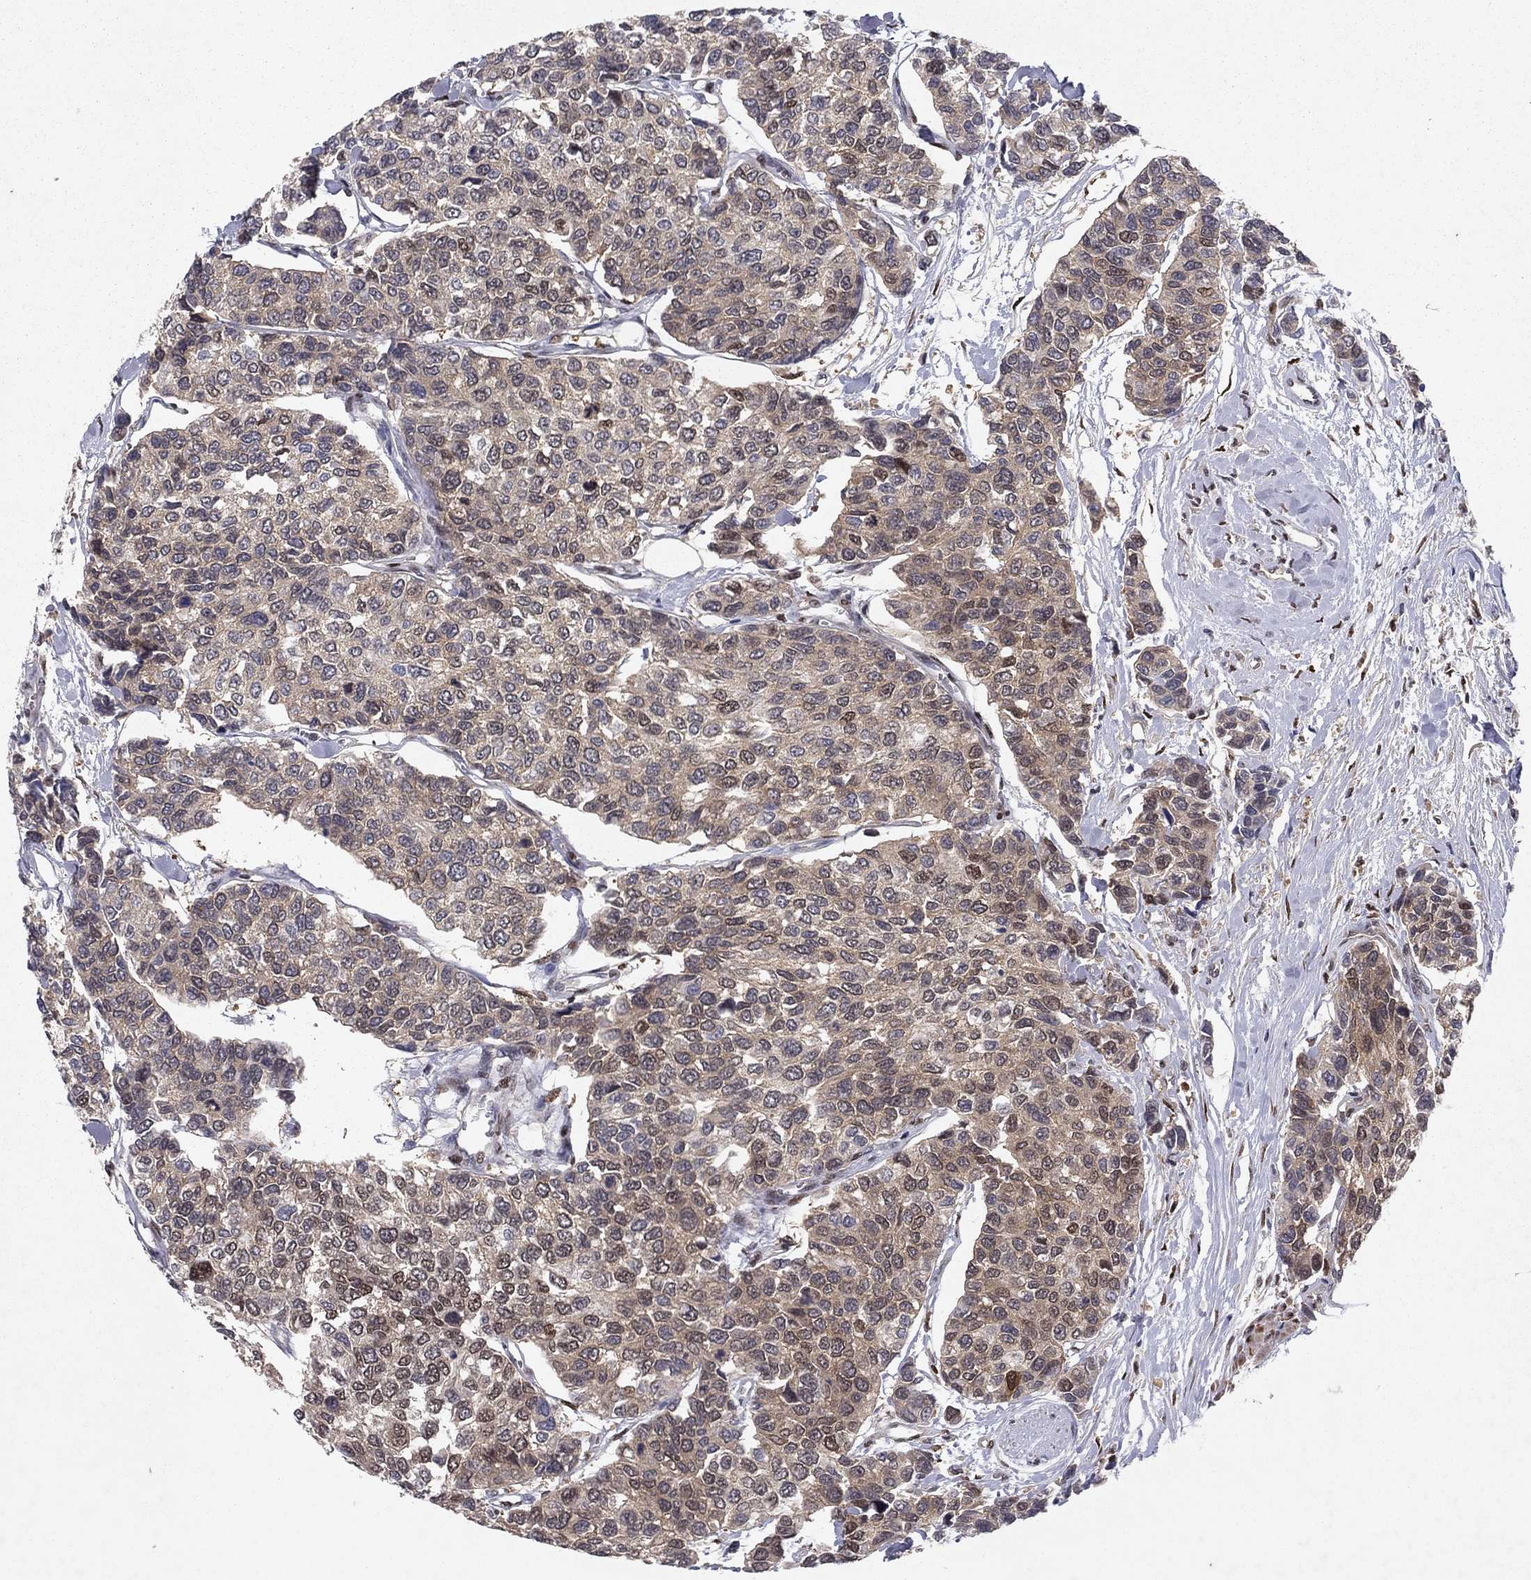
{"staining": {"intensity": "weak", "quantity": "25%-75%", "location": "cytoplasmic/membranous"}, "tissue": "urothelial cancer", "cell_type": "Tumor cells", "image_type": "cancer", "snomed": [{"axis": "morphology", "description": "Urothelial carcinoma, High grade"}, {"axis": "topography", "description": "Urinary bladder"}], "caption": "Immunohistochemical staining of human urothelial cancer demonstrates low levels of weak cytoplasmic/membranous protein staining in approximately 25%-75% of tumor cells. Using DAB (brown) and hematoxylin (blue) stains, captured at high magnification using brightfield microscopy.", "gene": "CRTC1", "patient": {"sex": "male", "age": 77}}